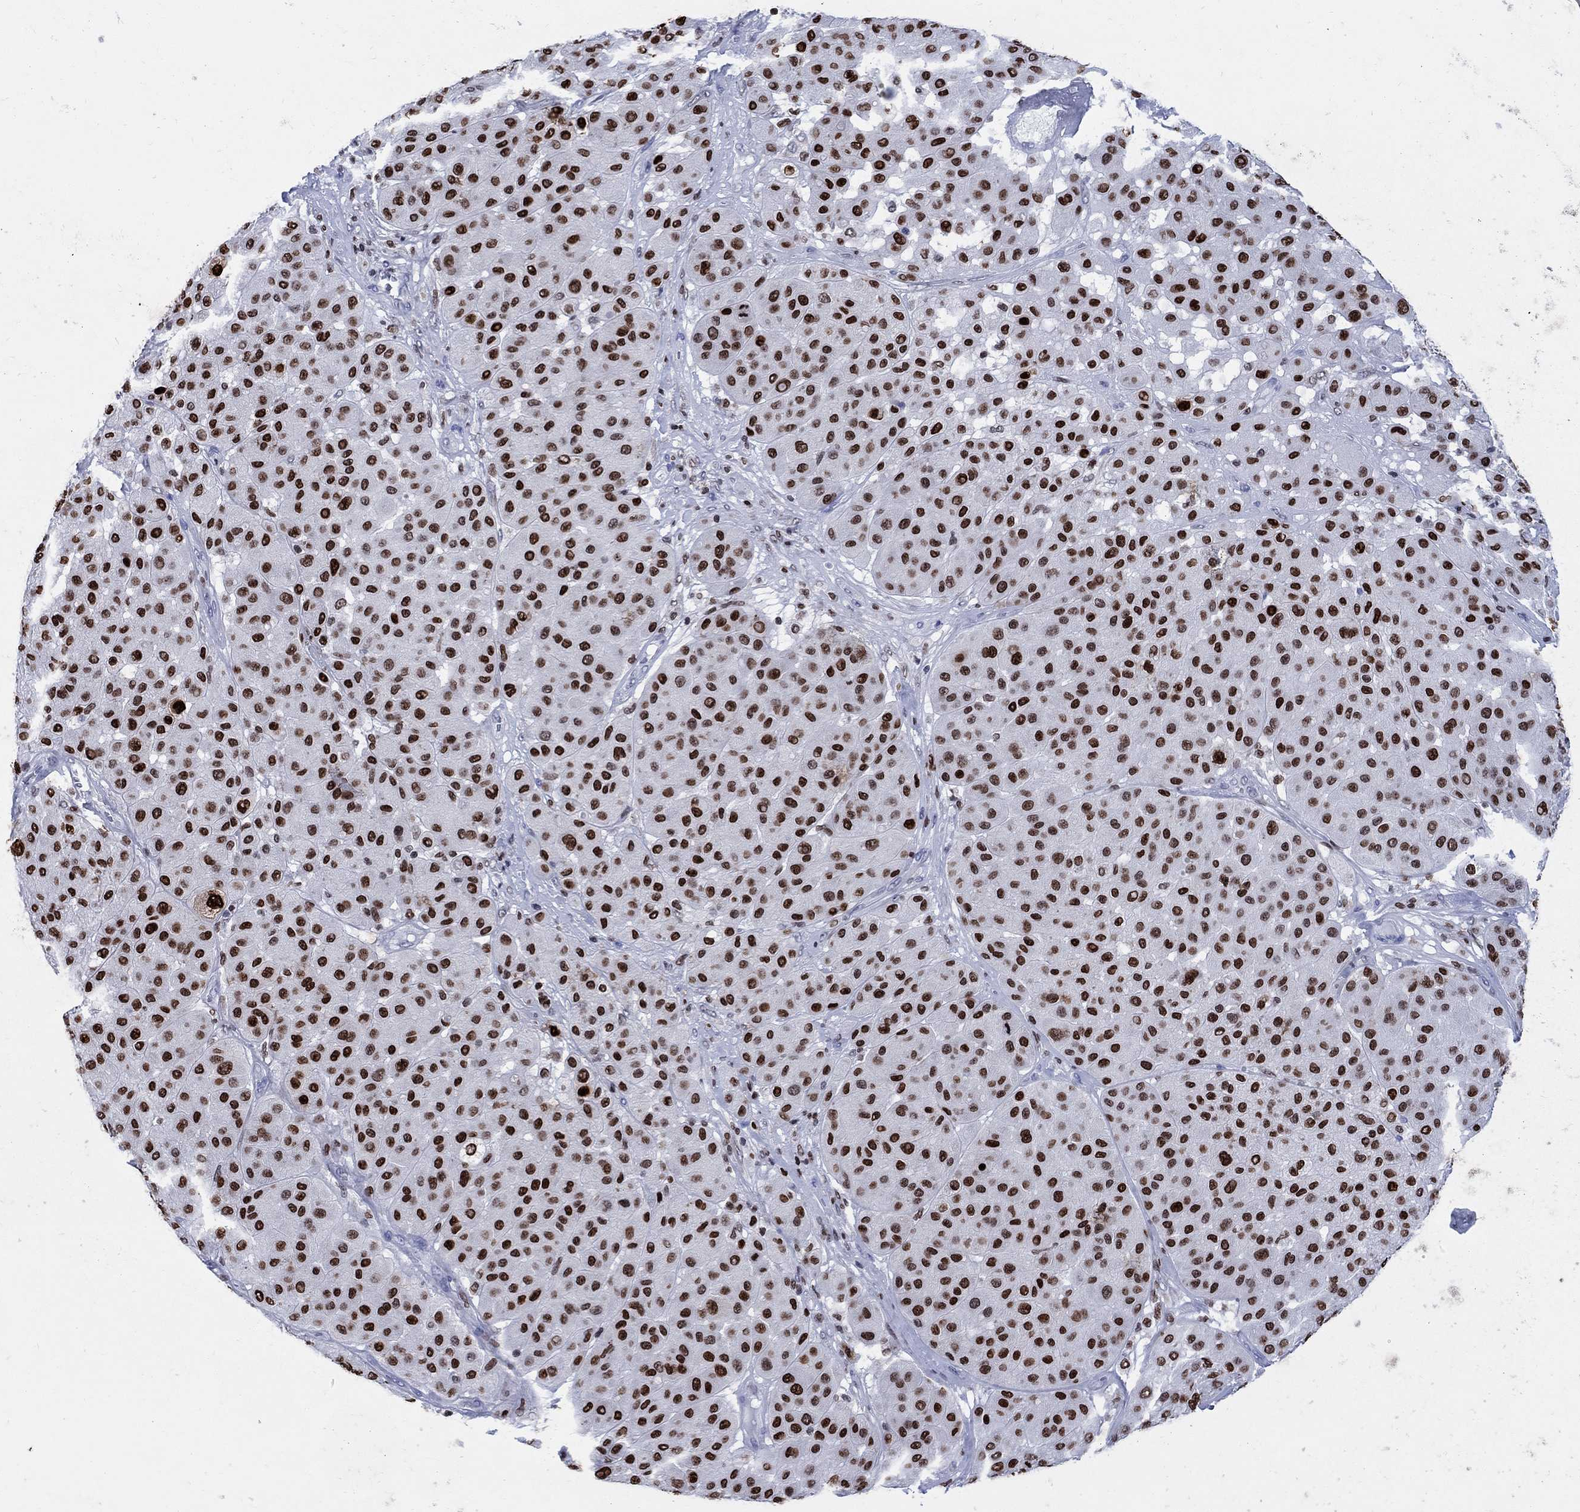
{"staining": {"intensity": "strong", "quantity": ">75%", "location": "nuclear"}, "tissue": "melanoma", "cell_type": "Tumor cells", "image_type": "cancer", "snomed": [{"axis": "morphology", "description": "Malignant melanoma, Metastatic site"}, {"axis": "topography", "description": "Smooth muscle"}], "caption": "Human melanoma stained for a protein (brown) shows strong nuclear positive expression in approximately >75% of tumor cells.", "gene": "HMGA1", "patient": {"sex": "male", "age": 41}}